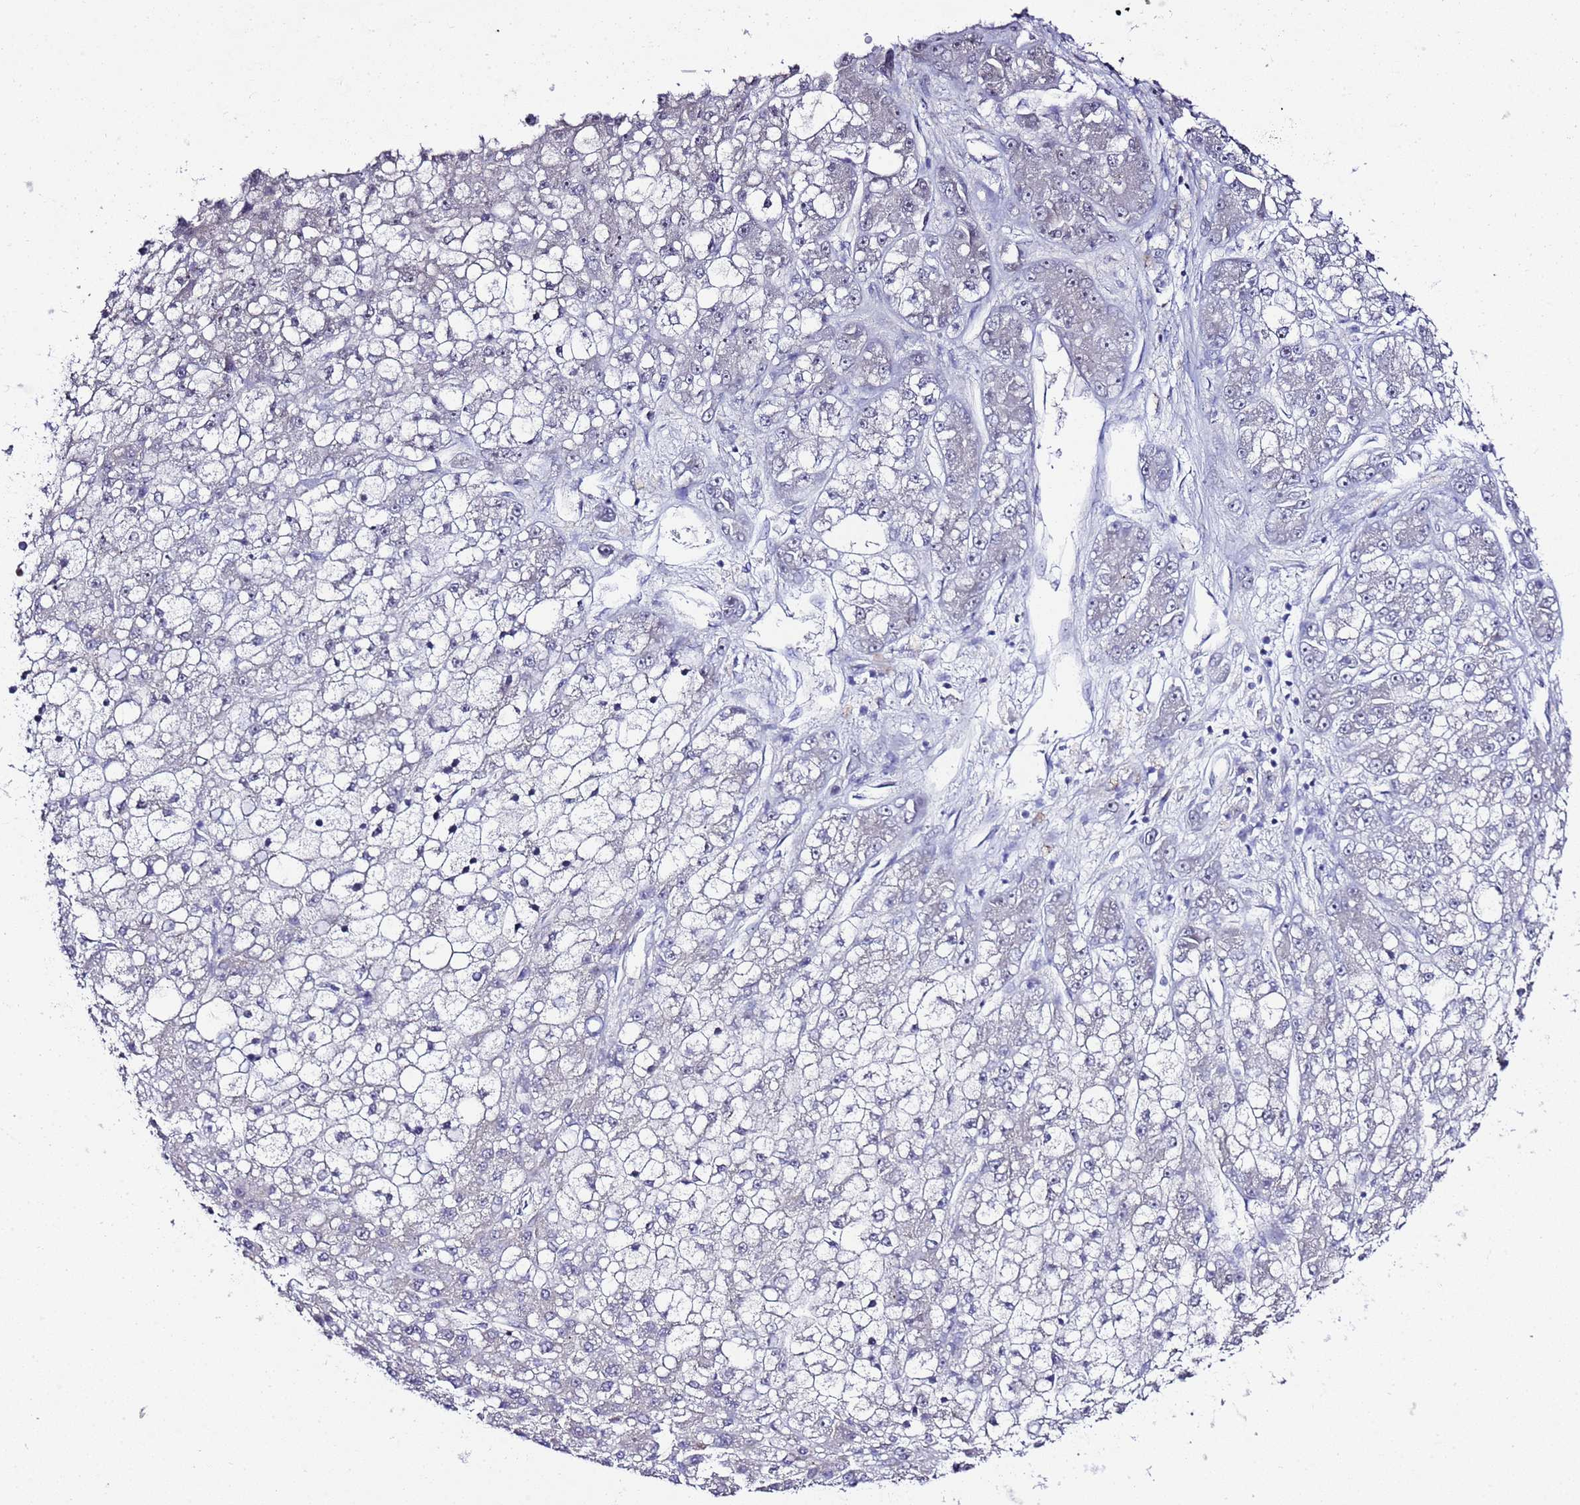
{"staining": {"intensity": "negative", "quantity": "none", "location": "none"}, "tissue": "liver cancer", "cell_type": "Tumor cells", "image_type": "cancer", "snomed": [{"axis": "morphology", "description": "Carcinoma, Hepatocellular, NOS"}, {"axis": "topography", "description": "Liver"}], "caption": "Immunohistochemistry of hepatocellular carcinoma (liver) displays no positivity in tumor cells. The staining is performed using DAB (3,3'-diaminobenzidine) brown chromogen with nuclei counter-stained in using hematoxylin.", "gene": "C19orf47", "patient": {"sex": "male", "age": 67}}